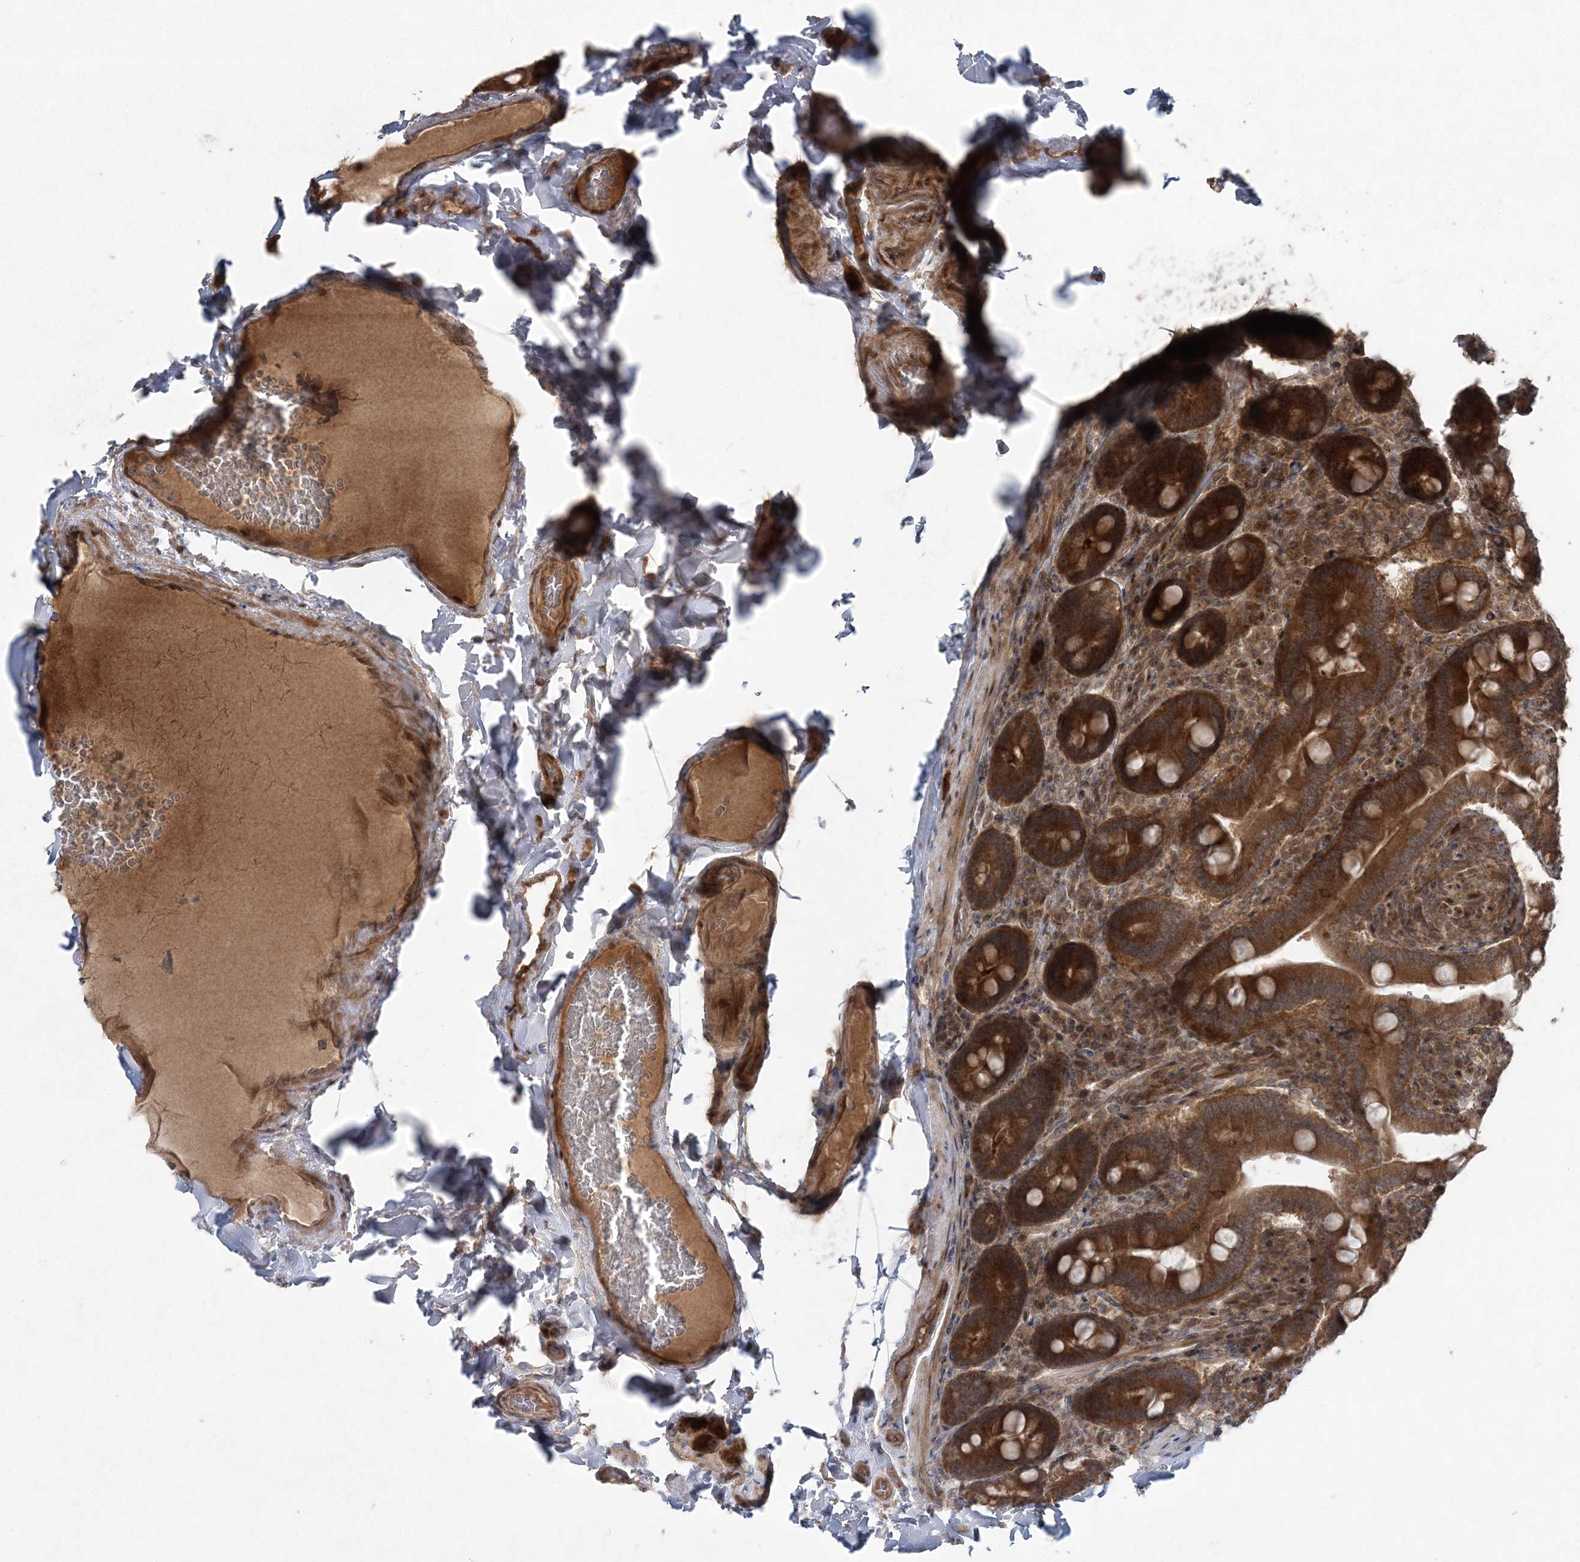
{"staining": {"intensity": "strong", "quantity": ">75%", "location": "cytoplasmic/membranous"}, "tissue": "duodenum", "cell_type": "Glandular cells", "image_type": "normal", "snomed": [{"axis": "morphology", "description": "Normal tissue, NOS"}, {"axis": "topography", "description": "Duodenum"}], "caption": "A micrograph of duodenum stained for a protein shows strong cytoplasmic/membranous brown staining in glandular cells. The staining was performed using DAB (3,3'-diaminobenzidine), with brown indicating positive protein expression. Nuclei are stained blue with hematoxylin.", "gene": "SERINC1", "patient": {"sex": "female", "age": 62}}